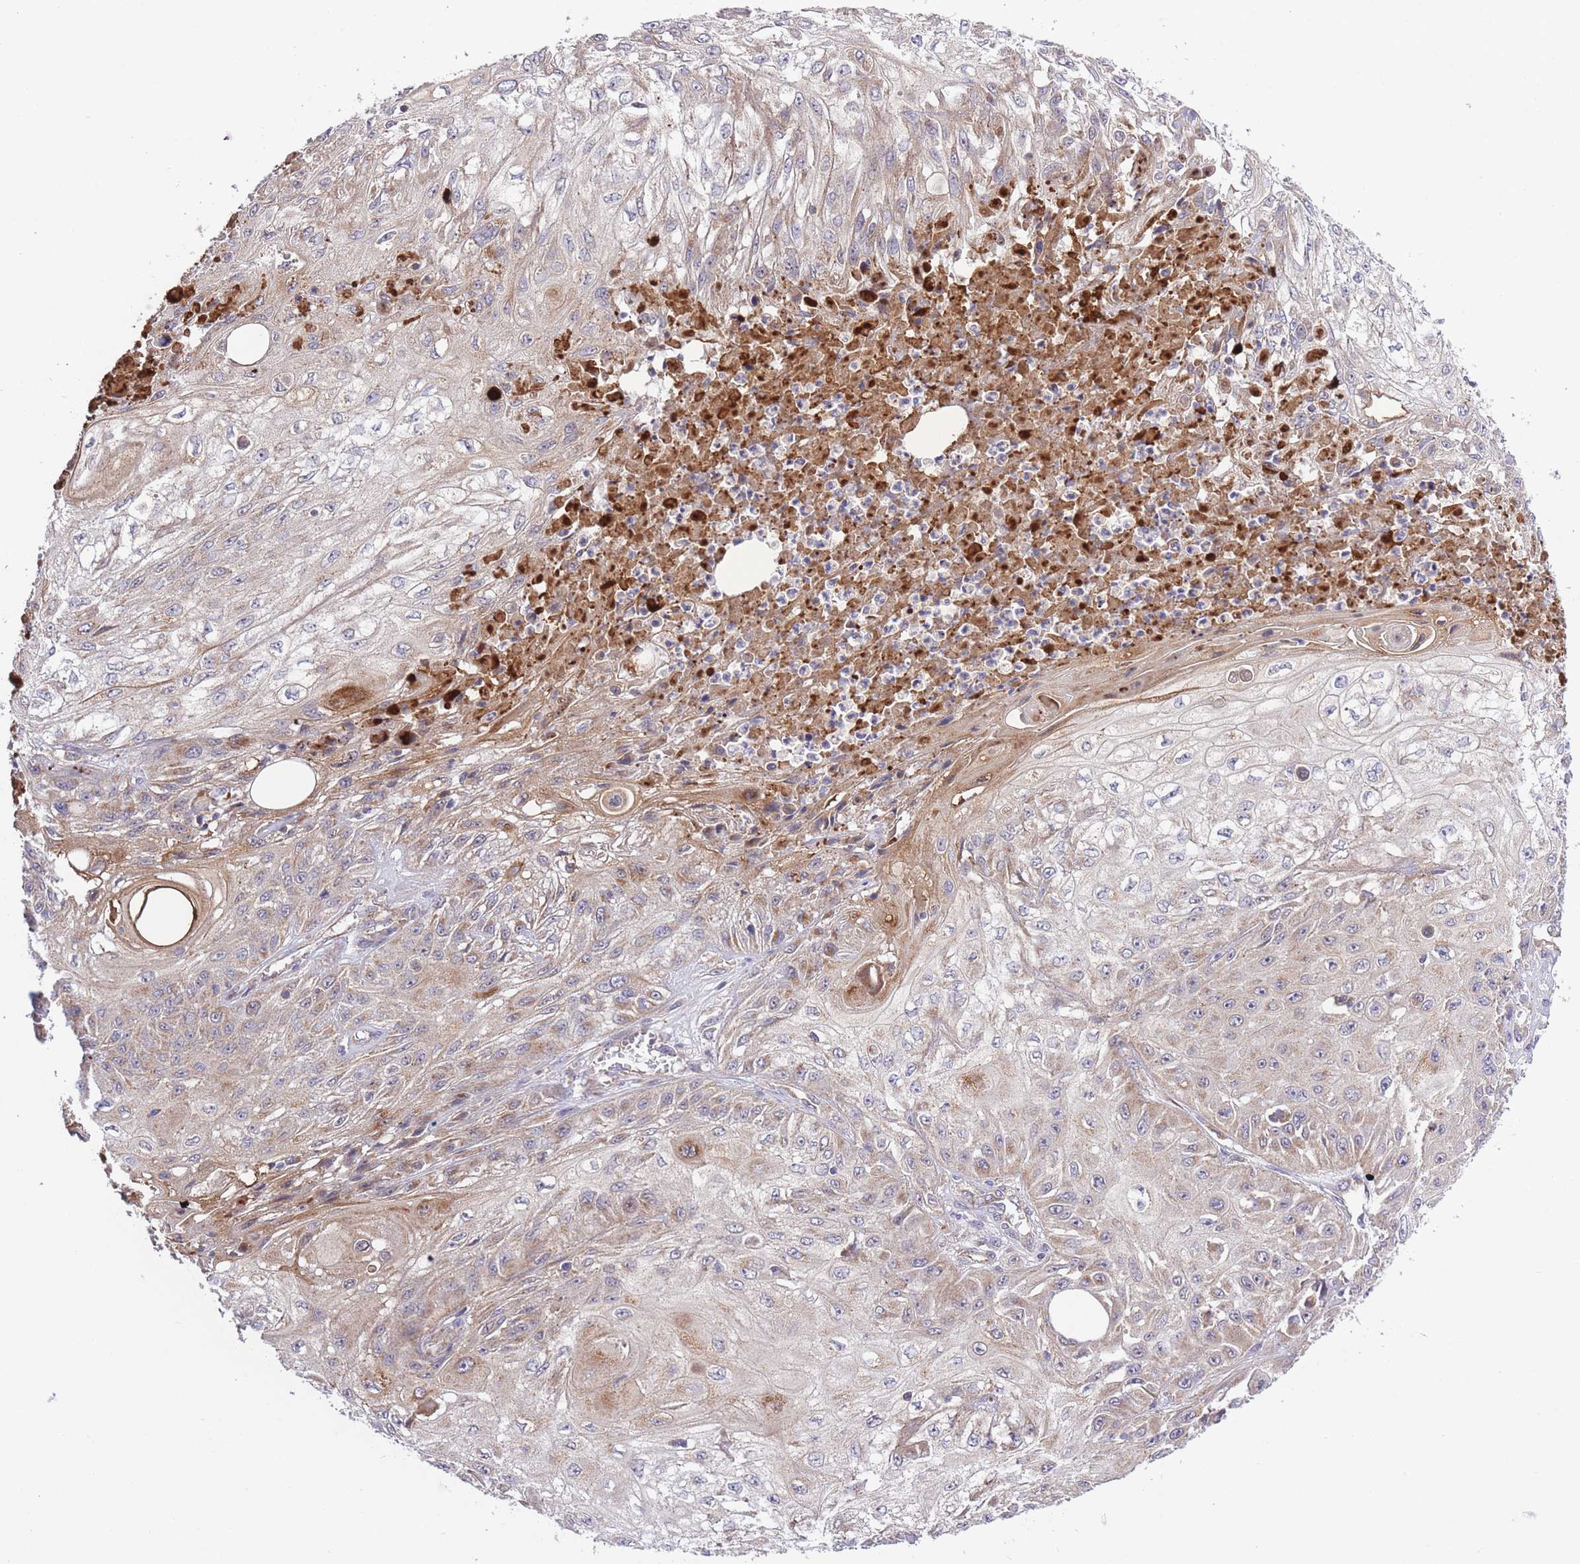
{"staining": {"intensity": "weak", "quantity": ">75%", "location": "cytoplasmic/membranous"}, "tissue": "skin cancer", "cell_type": "Tumor cells", "image_type": "cancer", "snomed": [{"axis": "morphology", "description": "Squamous cell carcinoma, NOS"}, {"axis": "morphology", "description": "Squamous cell carcinoma, metastatic, NOS"}, {"axis": "topography", "description": "Skin"}, {"axis": "topography", "description": "Lymph node"}], "caption": "The image reveals staining of squamous cell carcinoma (skin), revealing weak cytoplasmic/membranous protein positivity (brown color) within tumor cells.", "gene": "ATP13A2", "patient": {"sex": "male", "age": 75}}